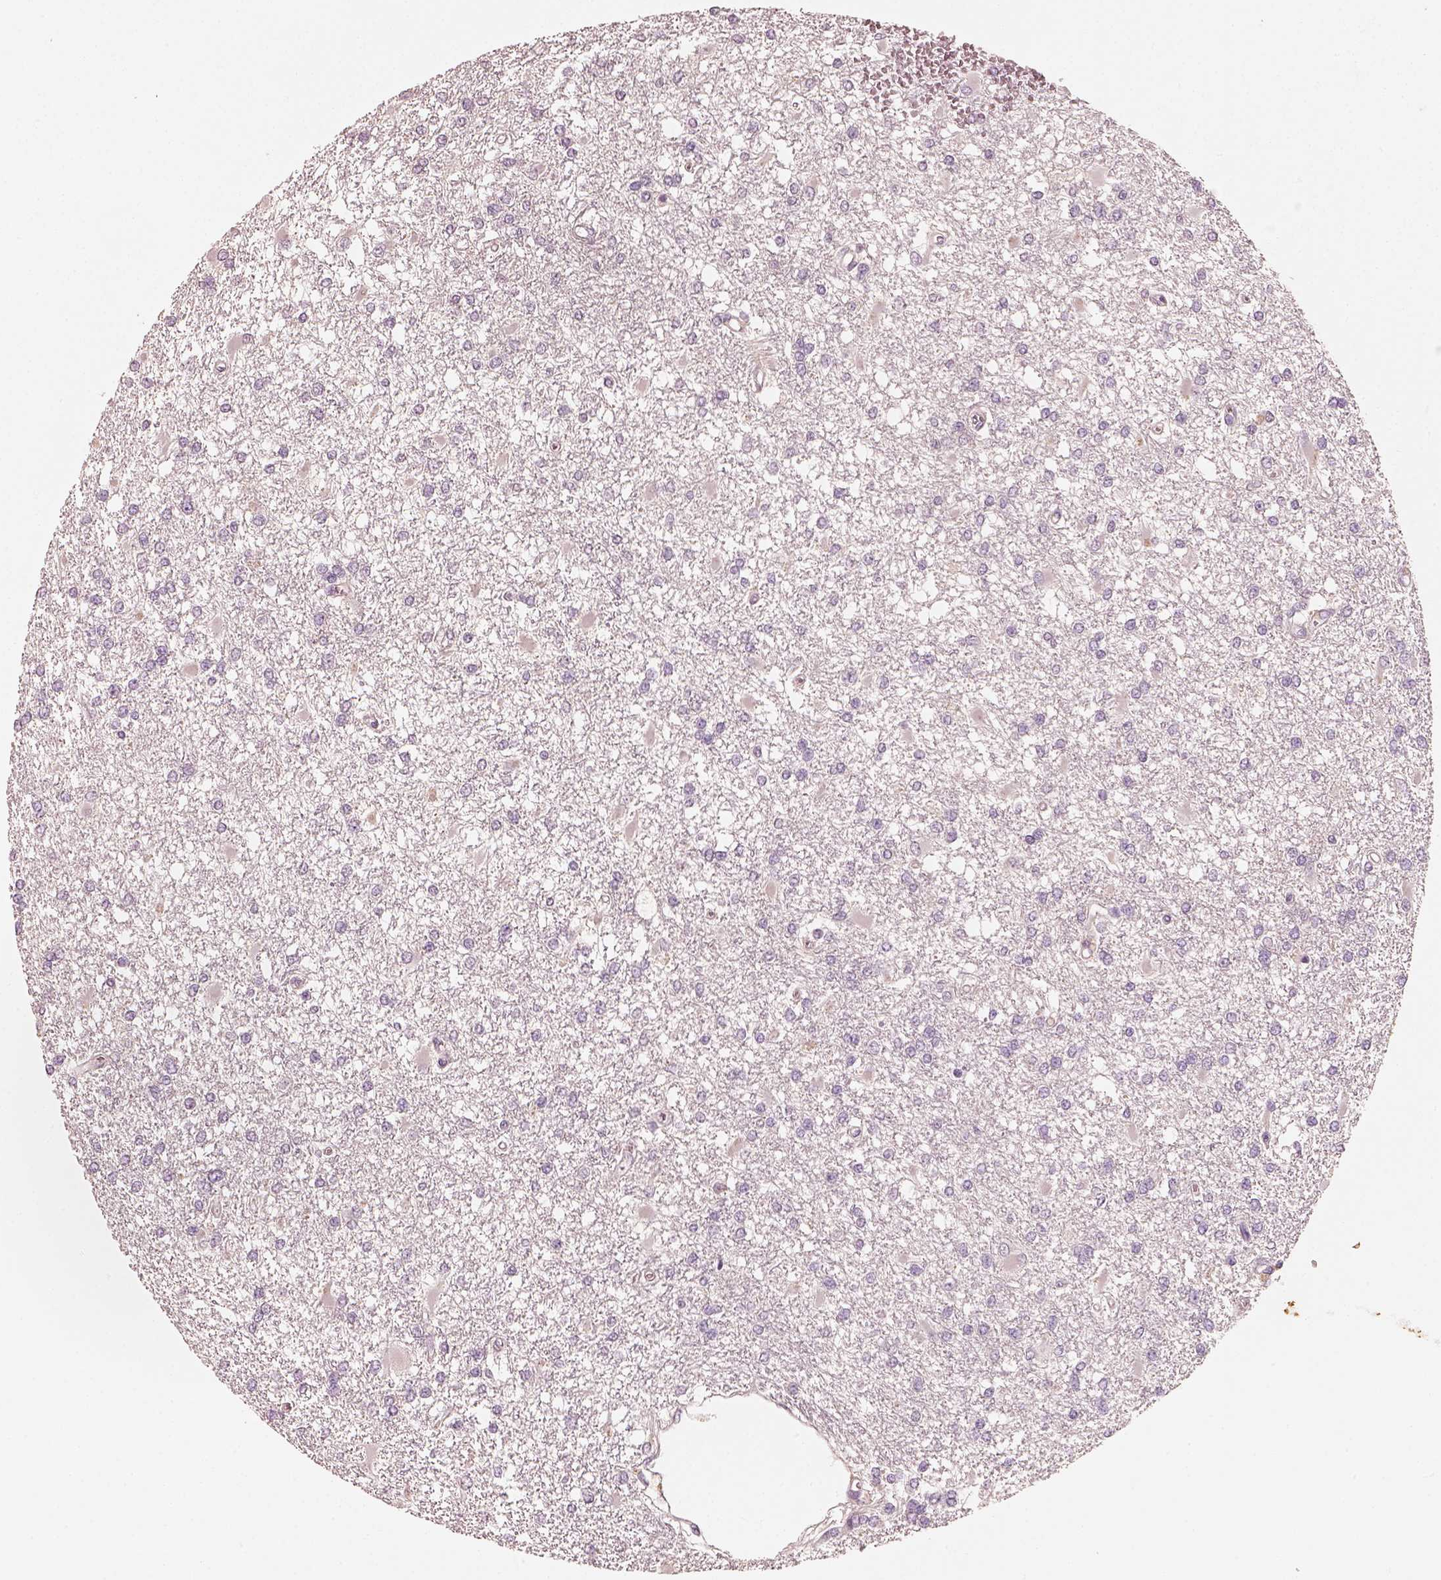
{"staining": {"intensity": "negative", "quantity": "none", "location": "none"}, "tissue": "glioma", "cell_type": "Tumor cells", "image_type": "cancer", "snomed": [{"axis": "morphology", "description": "Glioma, malignant, High grade"}, {"axis": "topography", "description": "Cerebral cortex"}], "caption": "Protein analysis of malignant glioma (high-grade) demonstrates no significant positivity in tumor cells.", "gene": "RS1", "patient": {"sex": "male", "age": 79}}